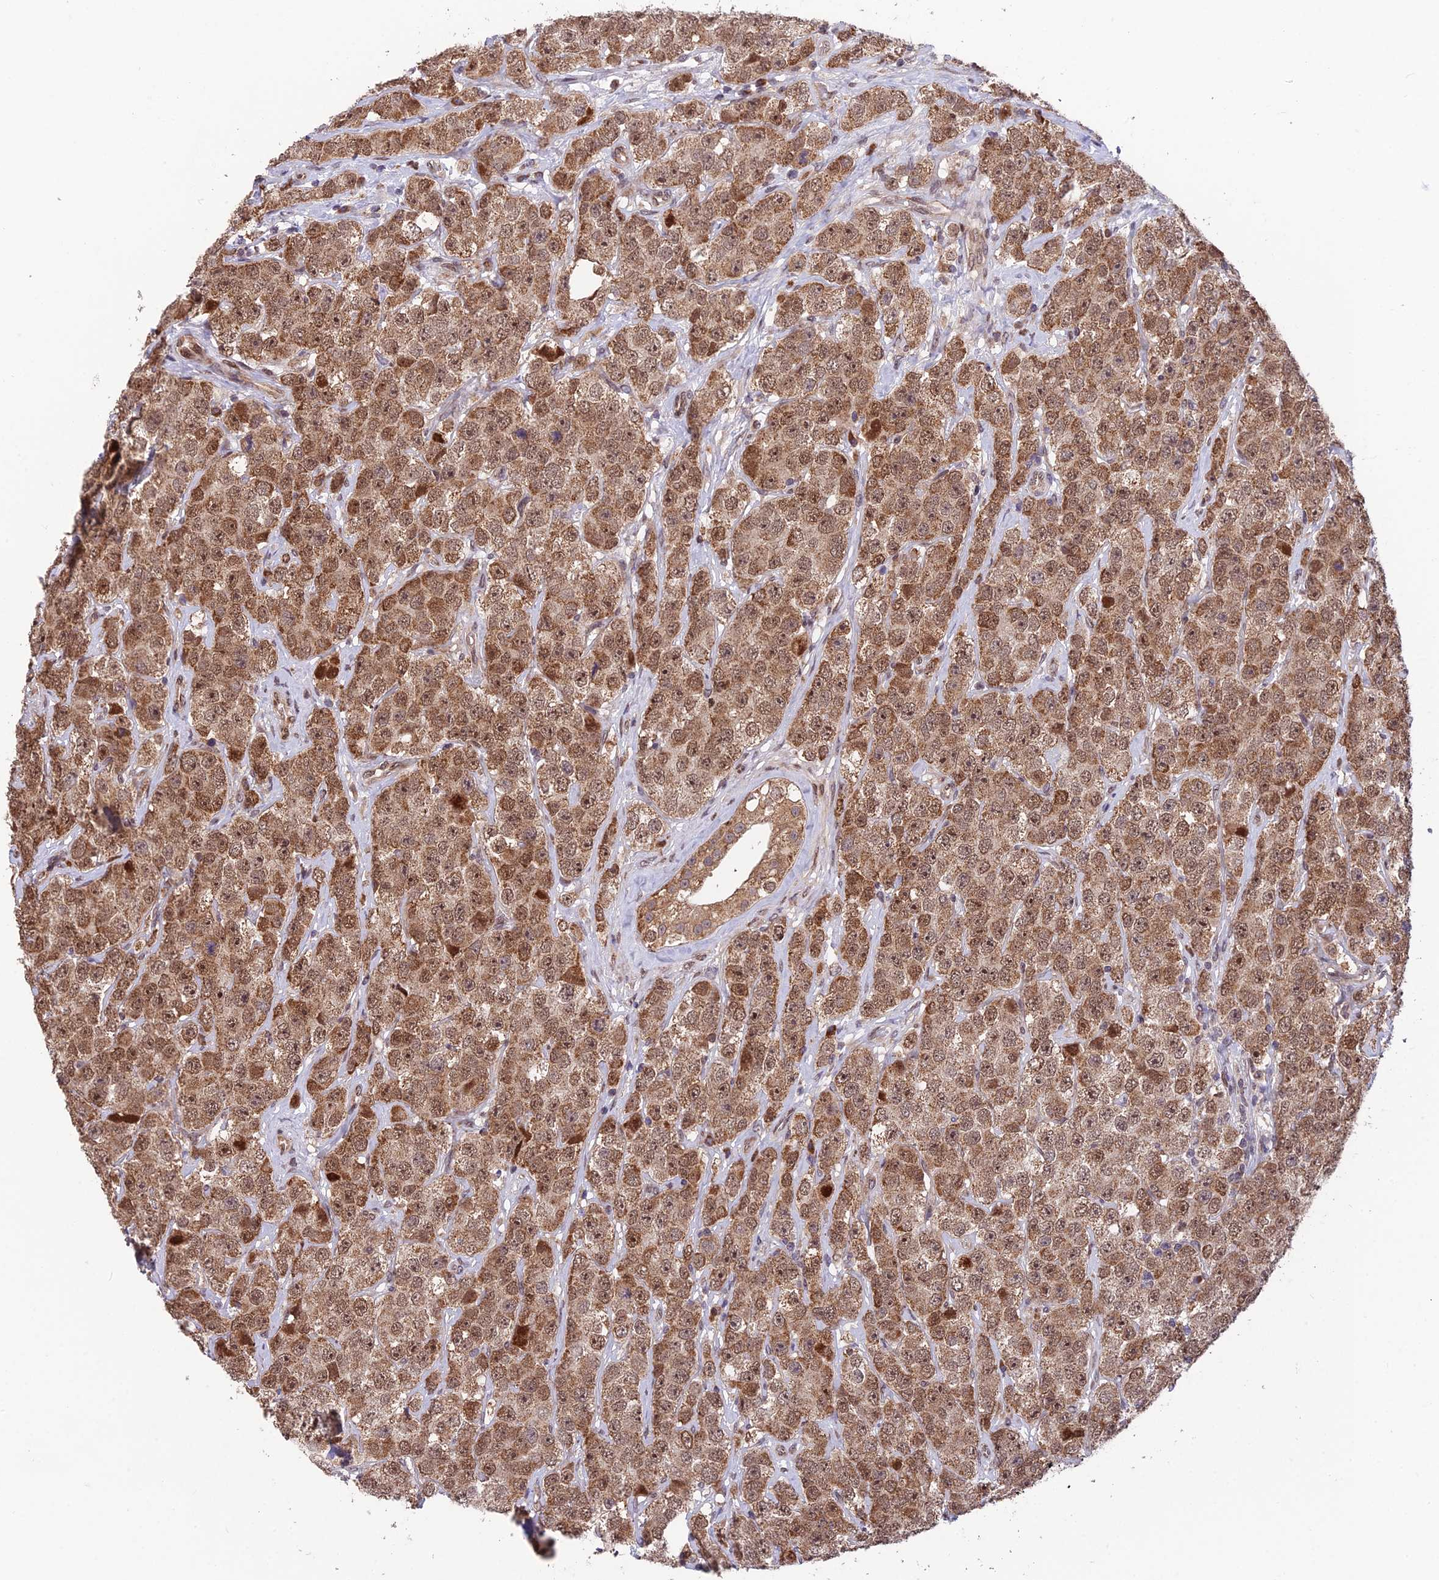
{"staining": {"intensity": "moderate", "quantity": ">75%", "location": "cytoplasmic/membranous,nuclear"}, "tissue": "testis cancer", "cell_type": "Tumor cells", "image_type": "cancer", "snomed": [{"axis": "morphology", "description": "Seminoma, NOS"}, {"axis": "topography", "description": "Testis"}], "caption": "IHC of human testis cancer displays medium levels of moderate cytoplasmic/membranous and nuclear positivity in approximately >75% of tumor cells.", "gene": "CYP2R1", "patient": {"sex": "male", "age": 28}}